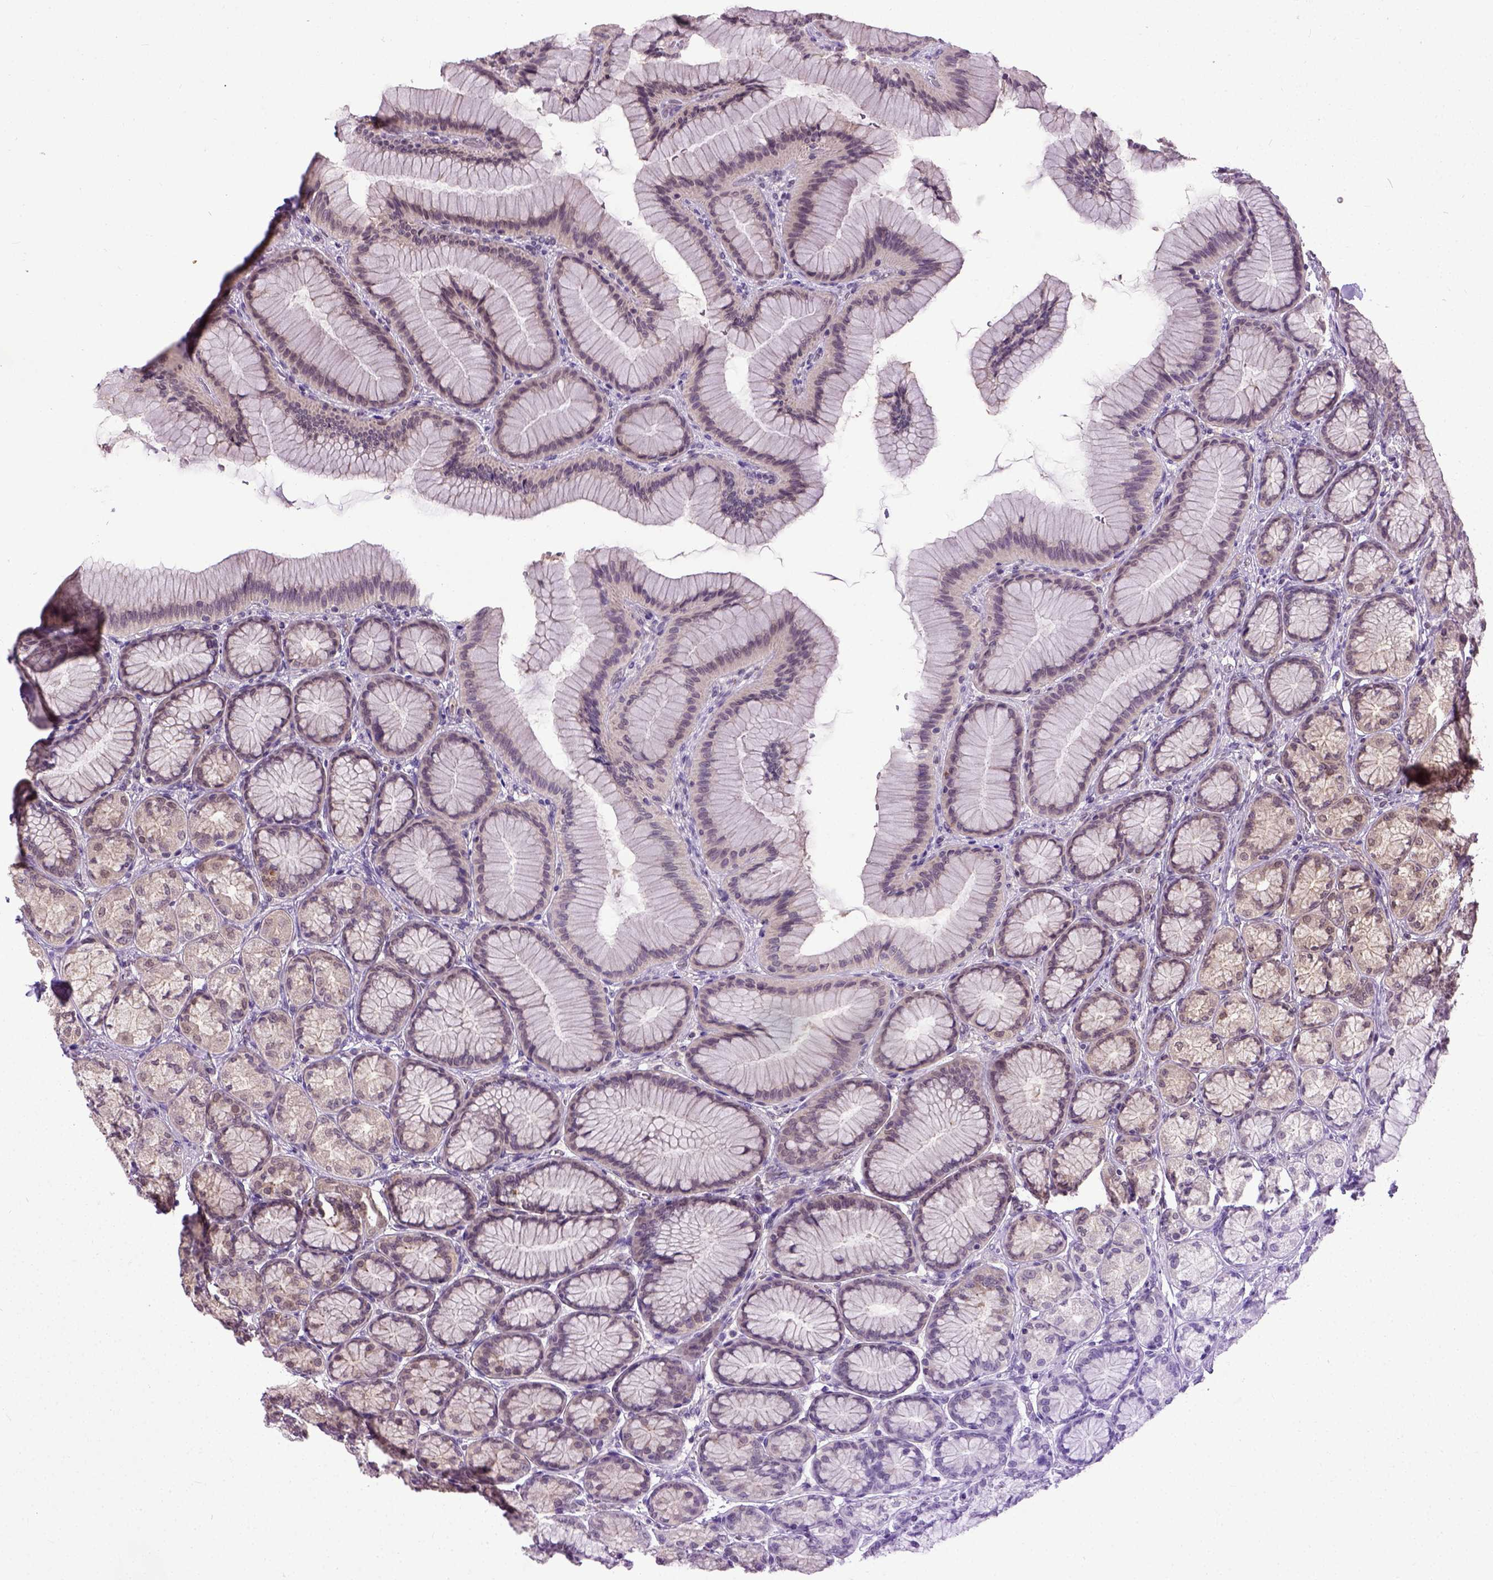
{"staining": {"intensity": "moderate", "quantity": "25%-75%", "location": "cytoplasmic/membranous,nuclear"}, "tissue": "stomach", "cell_type": "Glandular cells", "image_type": "normal", "snomed": [{"axis": "morphology", "description": "Normal tissue, NOS"}, {"axis": "morphology", "description": "Adenocarcinoma, NOS"}, {"axis": "morphology", "description": "Adenocarcinoma, High grade"}, {"axis": "topography", "description": "Stomach, upper"}, {"axis": "topography", "description": "Stomach"}], "caption": "This micrograph exhibits immunohistochemistry staining of benign stomach, with medium moderate cytoplasmic/membranous,nuclear staining in approximately 25%-75% of glandular cells.", "gene": "UBA3", "patient": {"sex": "female", "age": 65}}